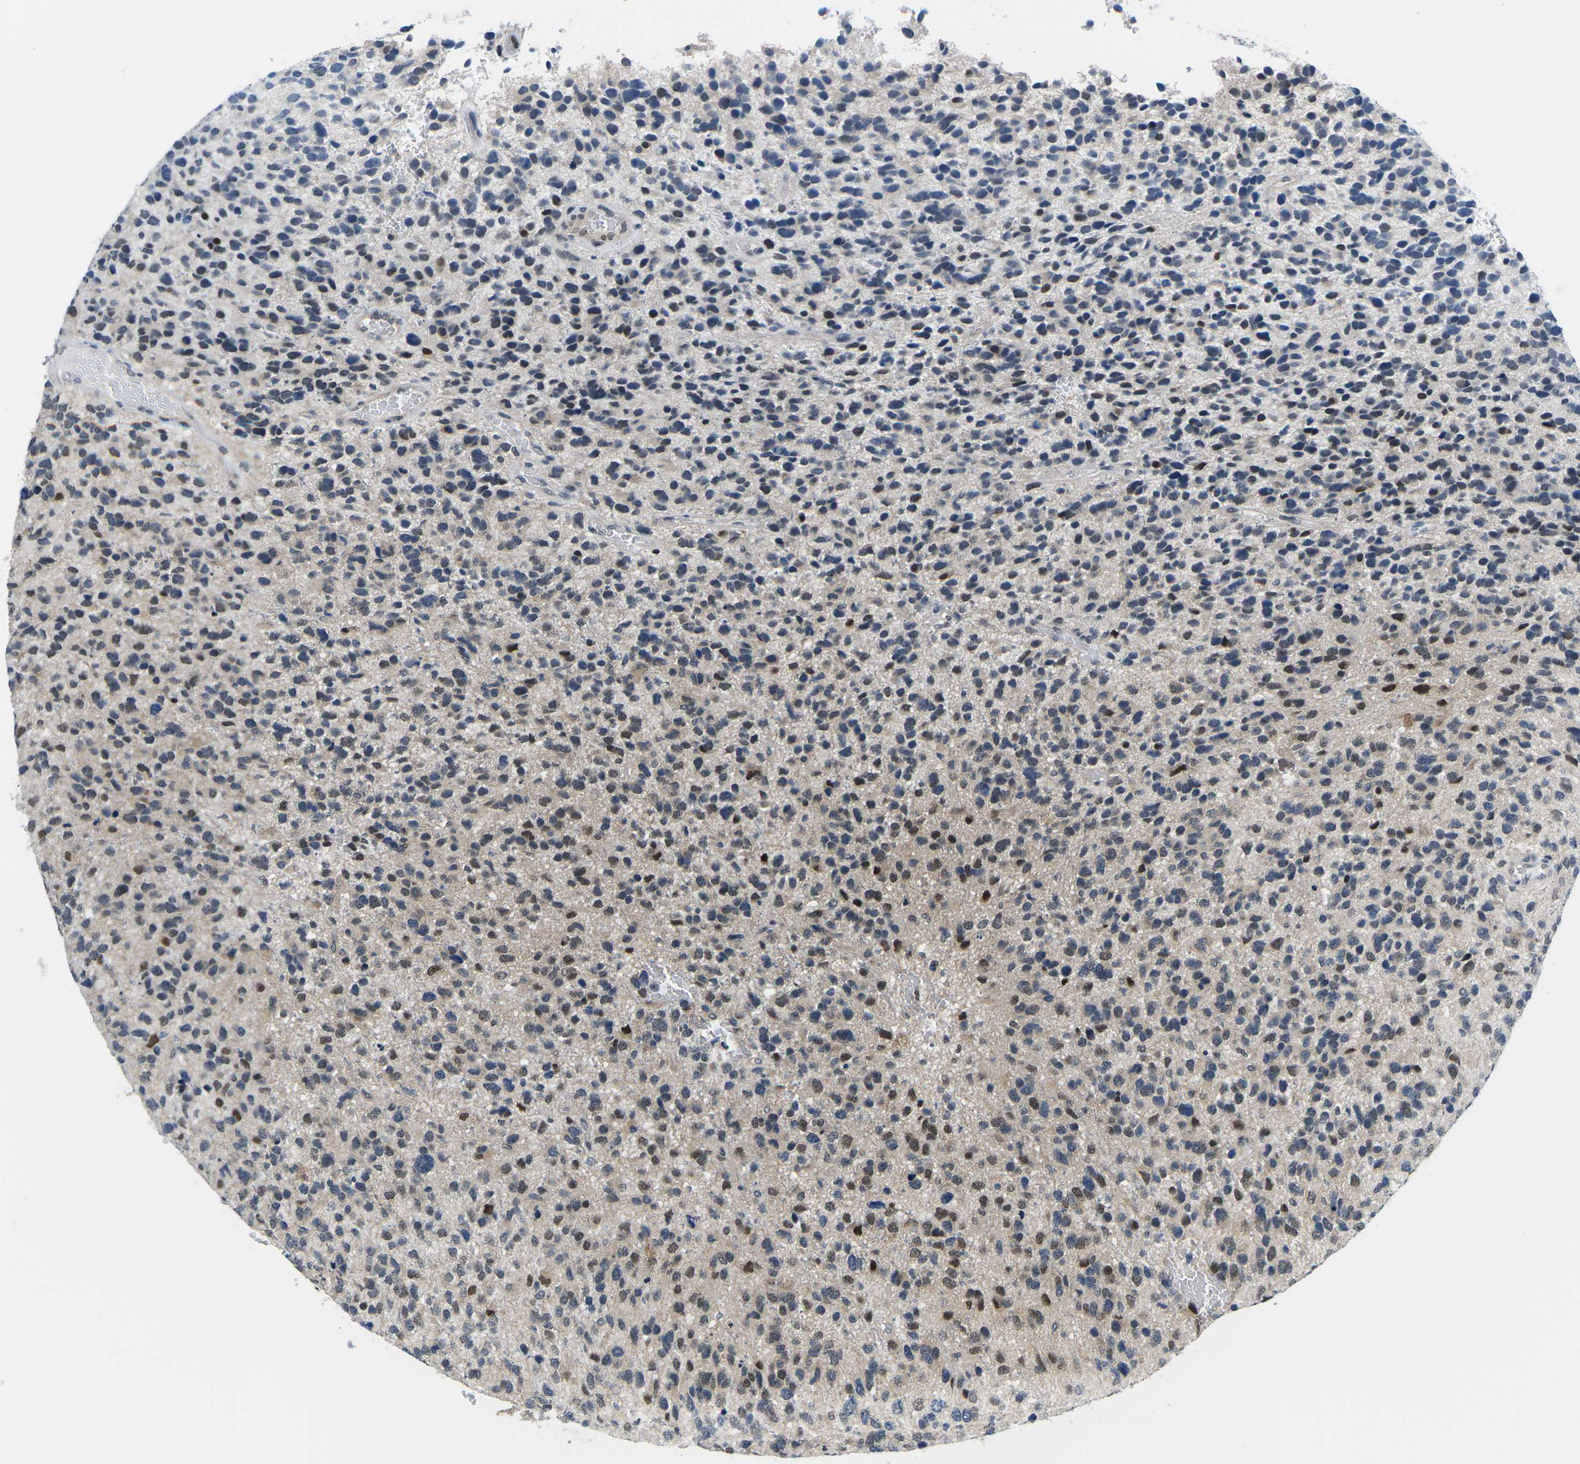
{"staining": {"intensity": "moderate", "quantity": "25%-75%", "location": "nuclear"}, "tissue": "glioma", "cell_type": "Tumor cells", "image_type": "cancer", "snomed": [{"axis": "morphology", "description": "Glioma, malignant, High grade"}, {"axis": "topography", "description": "Brain"}], "caption": "Immunohistochemistry (DAB) staining of glioma displays moderate nuclear protein staining in approximately 25%-75% of tumor cells.", "gene": "UBA7", "patient": {"sex": "female", "age": 58}}